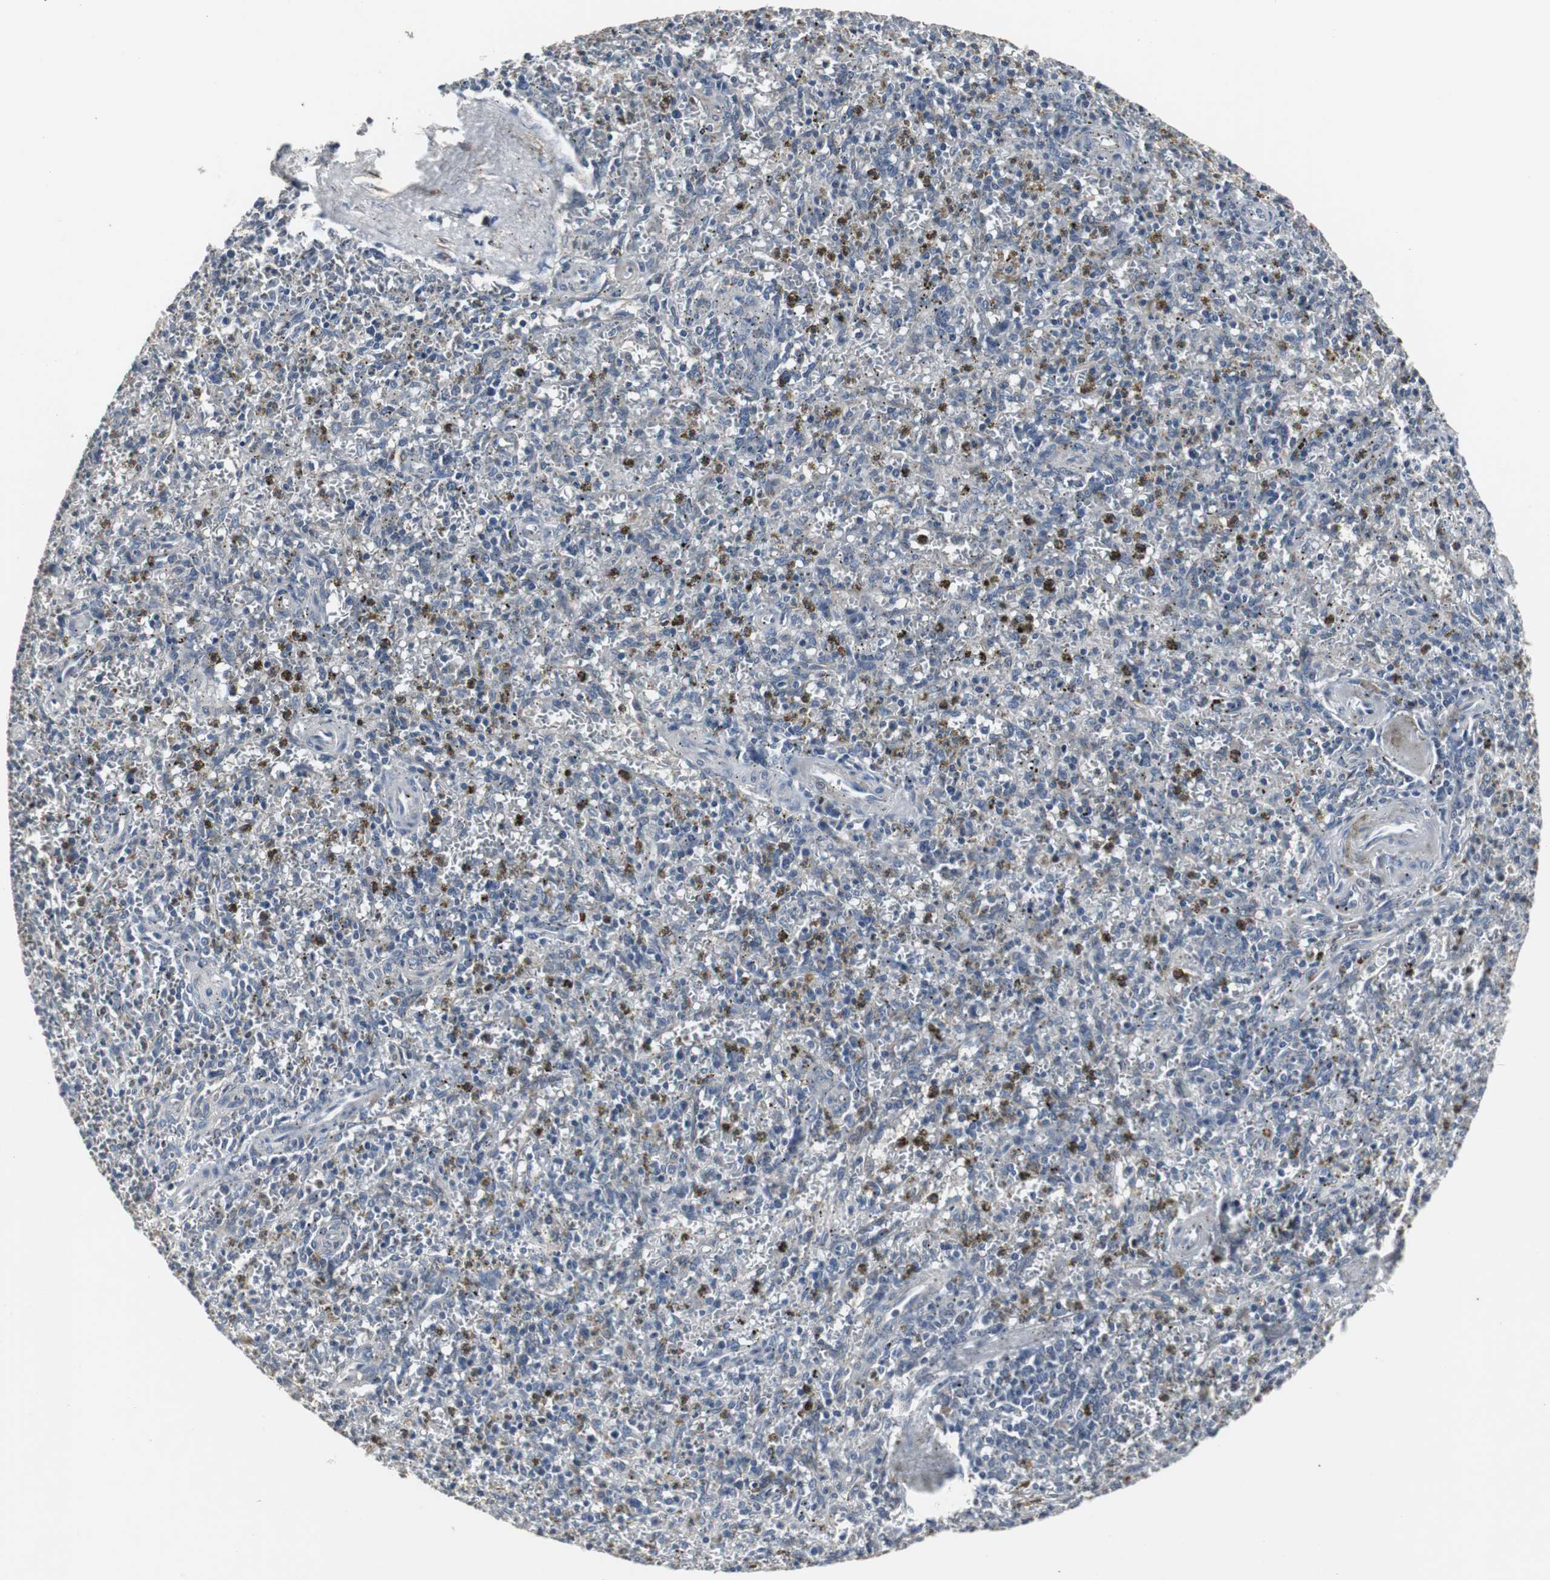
{"staining": {"intensity": "negative", "quantity": "none", "location": "none"}, "tissue": "spleen", "cell_type": "Cells in red pulp", "image_type": "normal", "snomed": [{"axis": "morphology", "description": "Normal tissue, NOS"}, {"axis": "topography", "description": "Spleen"}], "caption": "The micrograph reveals no significant positivity in cells in red pulp of spleen. The staining is performed using DAB brown chromogen with nuclei counter-stained in using hematoxylin.", "gene": "ACAA1", "patient": {"sex": "male", "age": 72}}